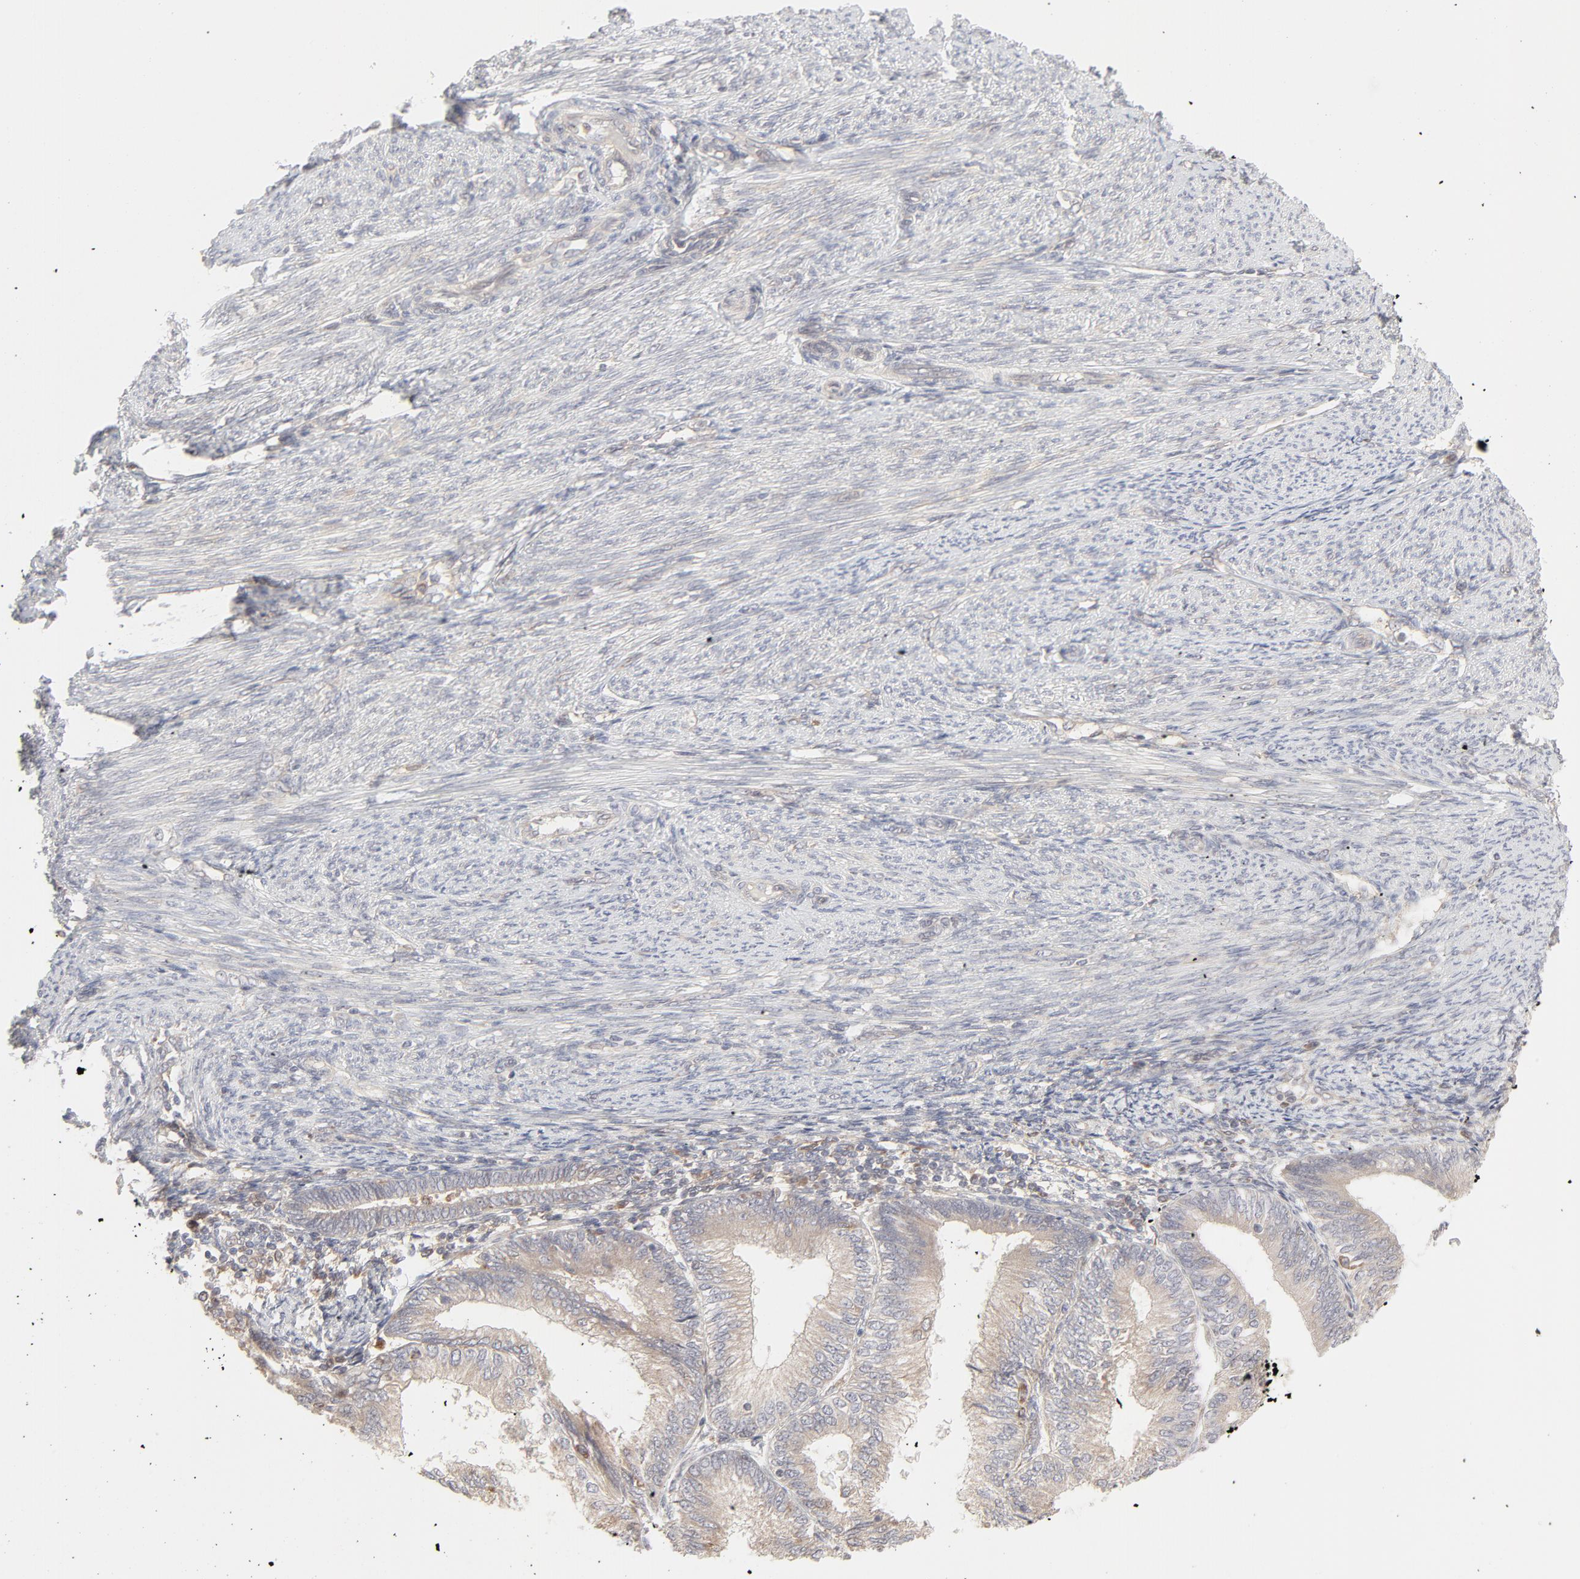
{"staining": {"intensity": "moderate", "quantity": ">75%", "location": "cytoplasmic/membranous"}, "tissue": "endometrial cancer", "cell_type": "Tumor cells", "image_type": "cancer", "snomed": [{"axis": "morphology", "description": "Adenocarcinoma, NOS"}, {"axis": "topography", "description": "Endometrium"}], "caption": "Tumor cells show medium levels of moderate cytoplasmic/membranous expression in about >75% of cells in endometrial adenocarcinoma.", "gene": "RAB5C", "patient": {"sex": "female", "age": 55}}